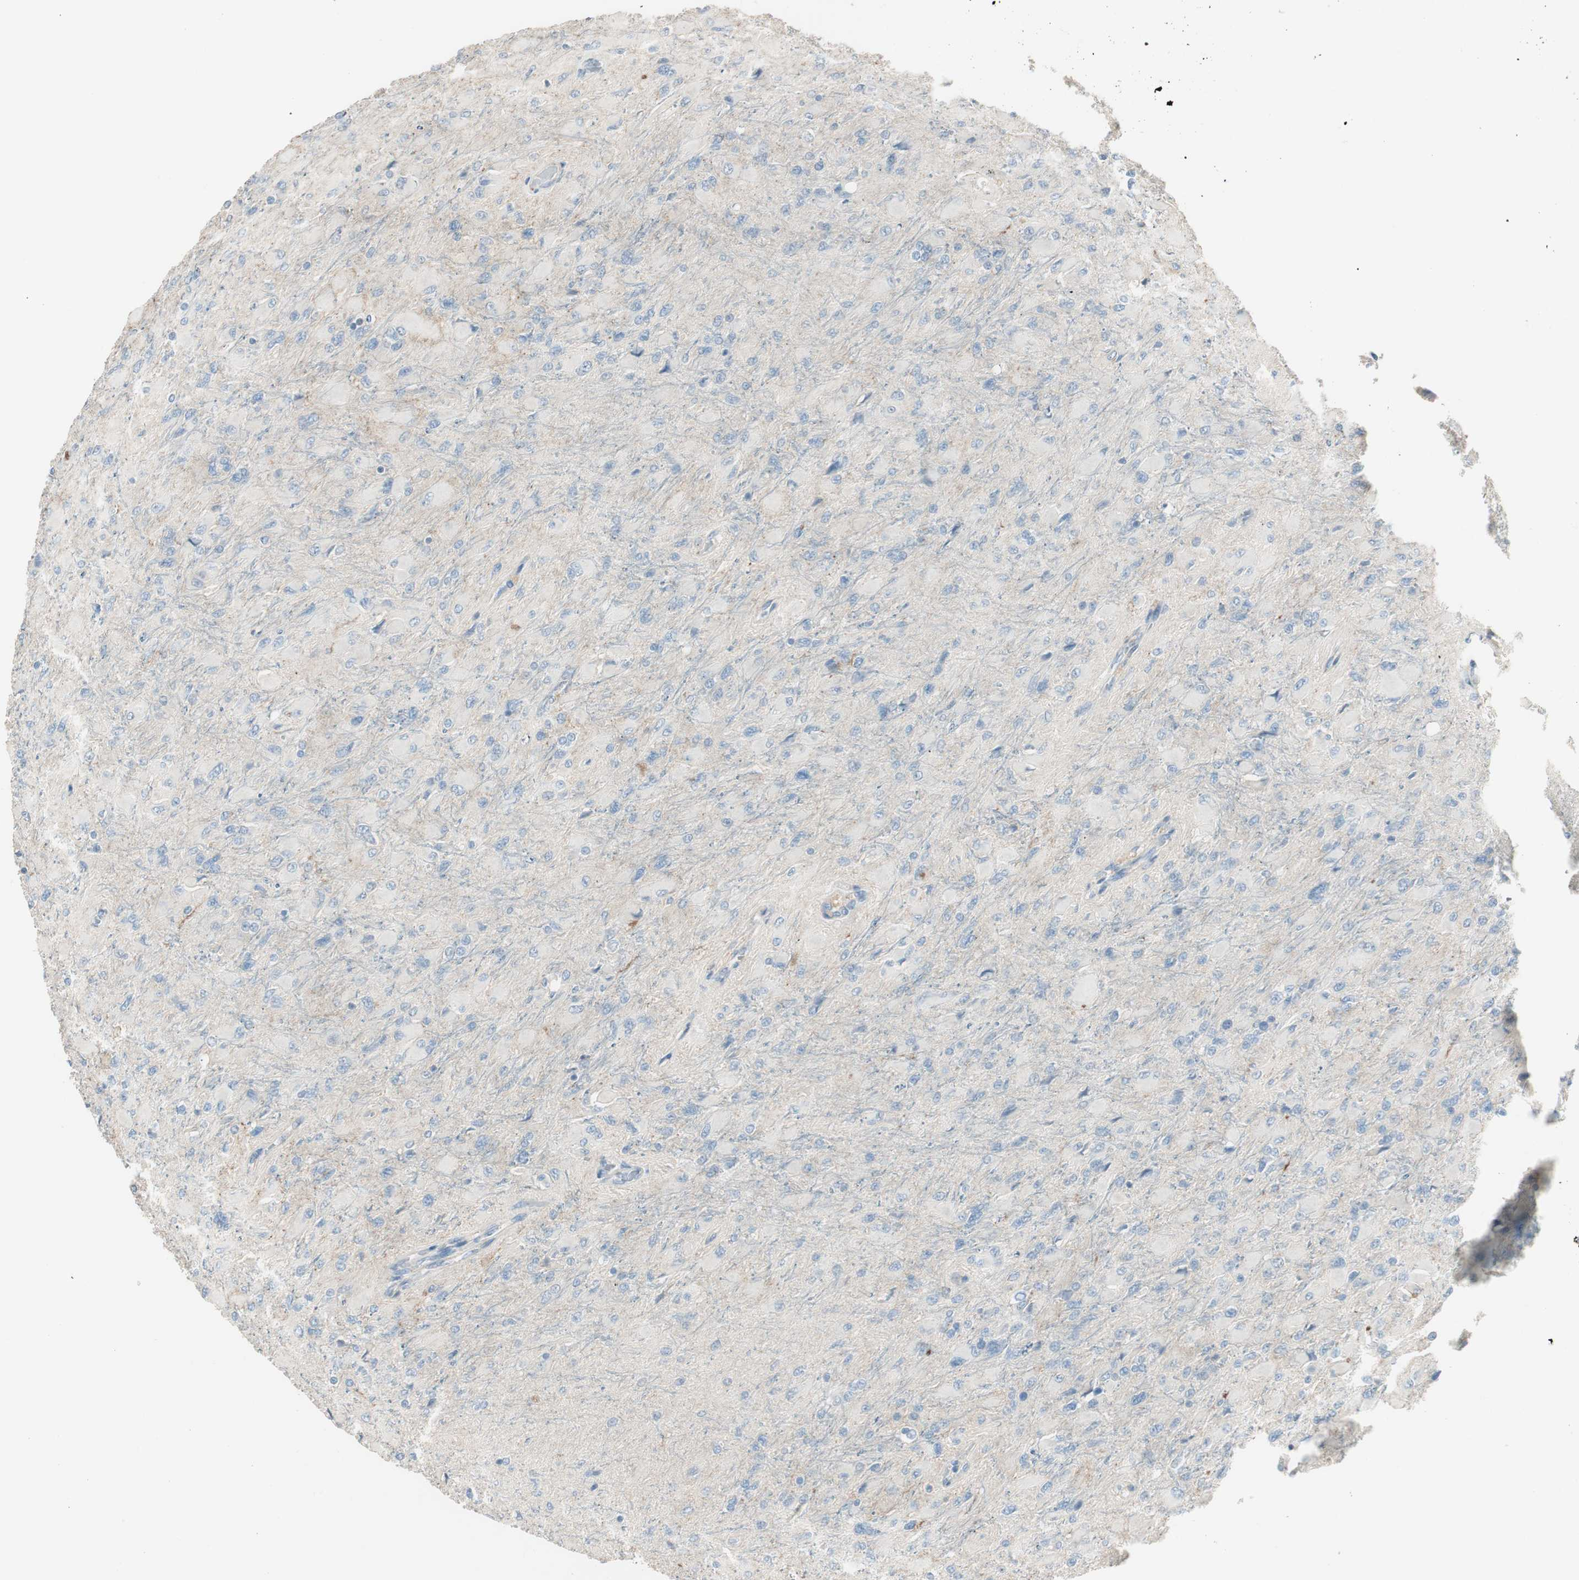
{"staining": {"intensity": "negative", "quantity": "none", "location": "none"}, "tissue": "glioma", "cell_type": "Tumor cells", "image_type": "cancer", "snomed": [{"axis": "morphology", "description": "Glioma, malignant, High grade"}, {"axis": "topography", "description": "Cerebral cortex"}], "caption": "There is no significant positivity in tumor cells of glioma.", "gene": "EVA1A", "patient": {"sex": "female", "age": 36}}